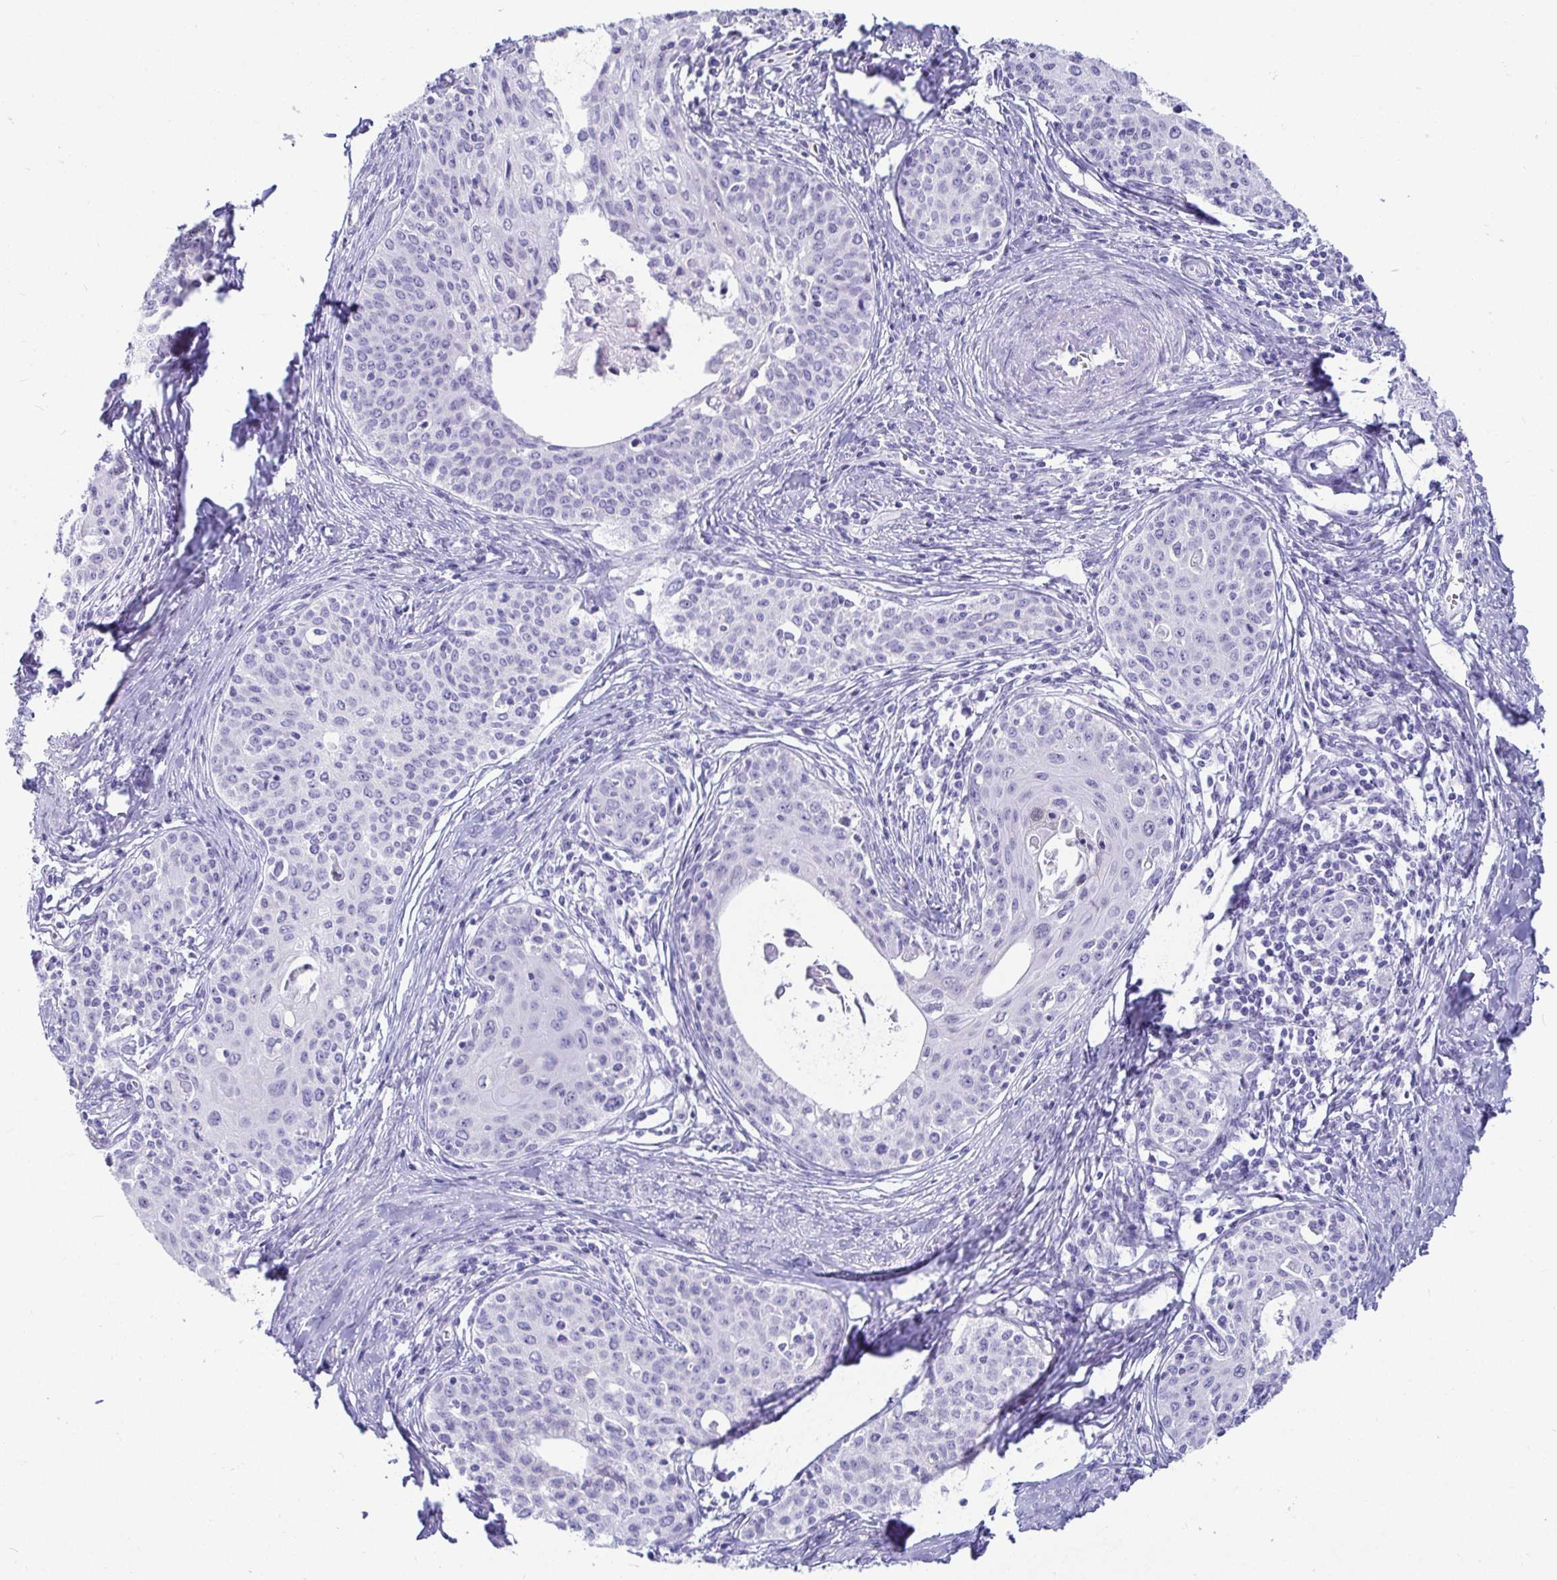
{"staining": {"intensity": "negative", "quantity": "none", "location": "none"}, "tissue": "cervical cancer", "cell_type": "Tumor cells", "image_type": "cancer", "snomed": [{"axis": "morphology", "description": "Squamous cell carcinoma, NOS"}, {"axis": "morphology", "description": "Adenocarcinoma, NOS"}, {"axis": "topography", "description": "Cervix"}], "caption": "There is no significant positivity in tumor cells of cervical cancer (squamous cell carcinoma).", "gene": "TMEM241", "patient": {"sex": "female", "age": 52}}